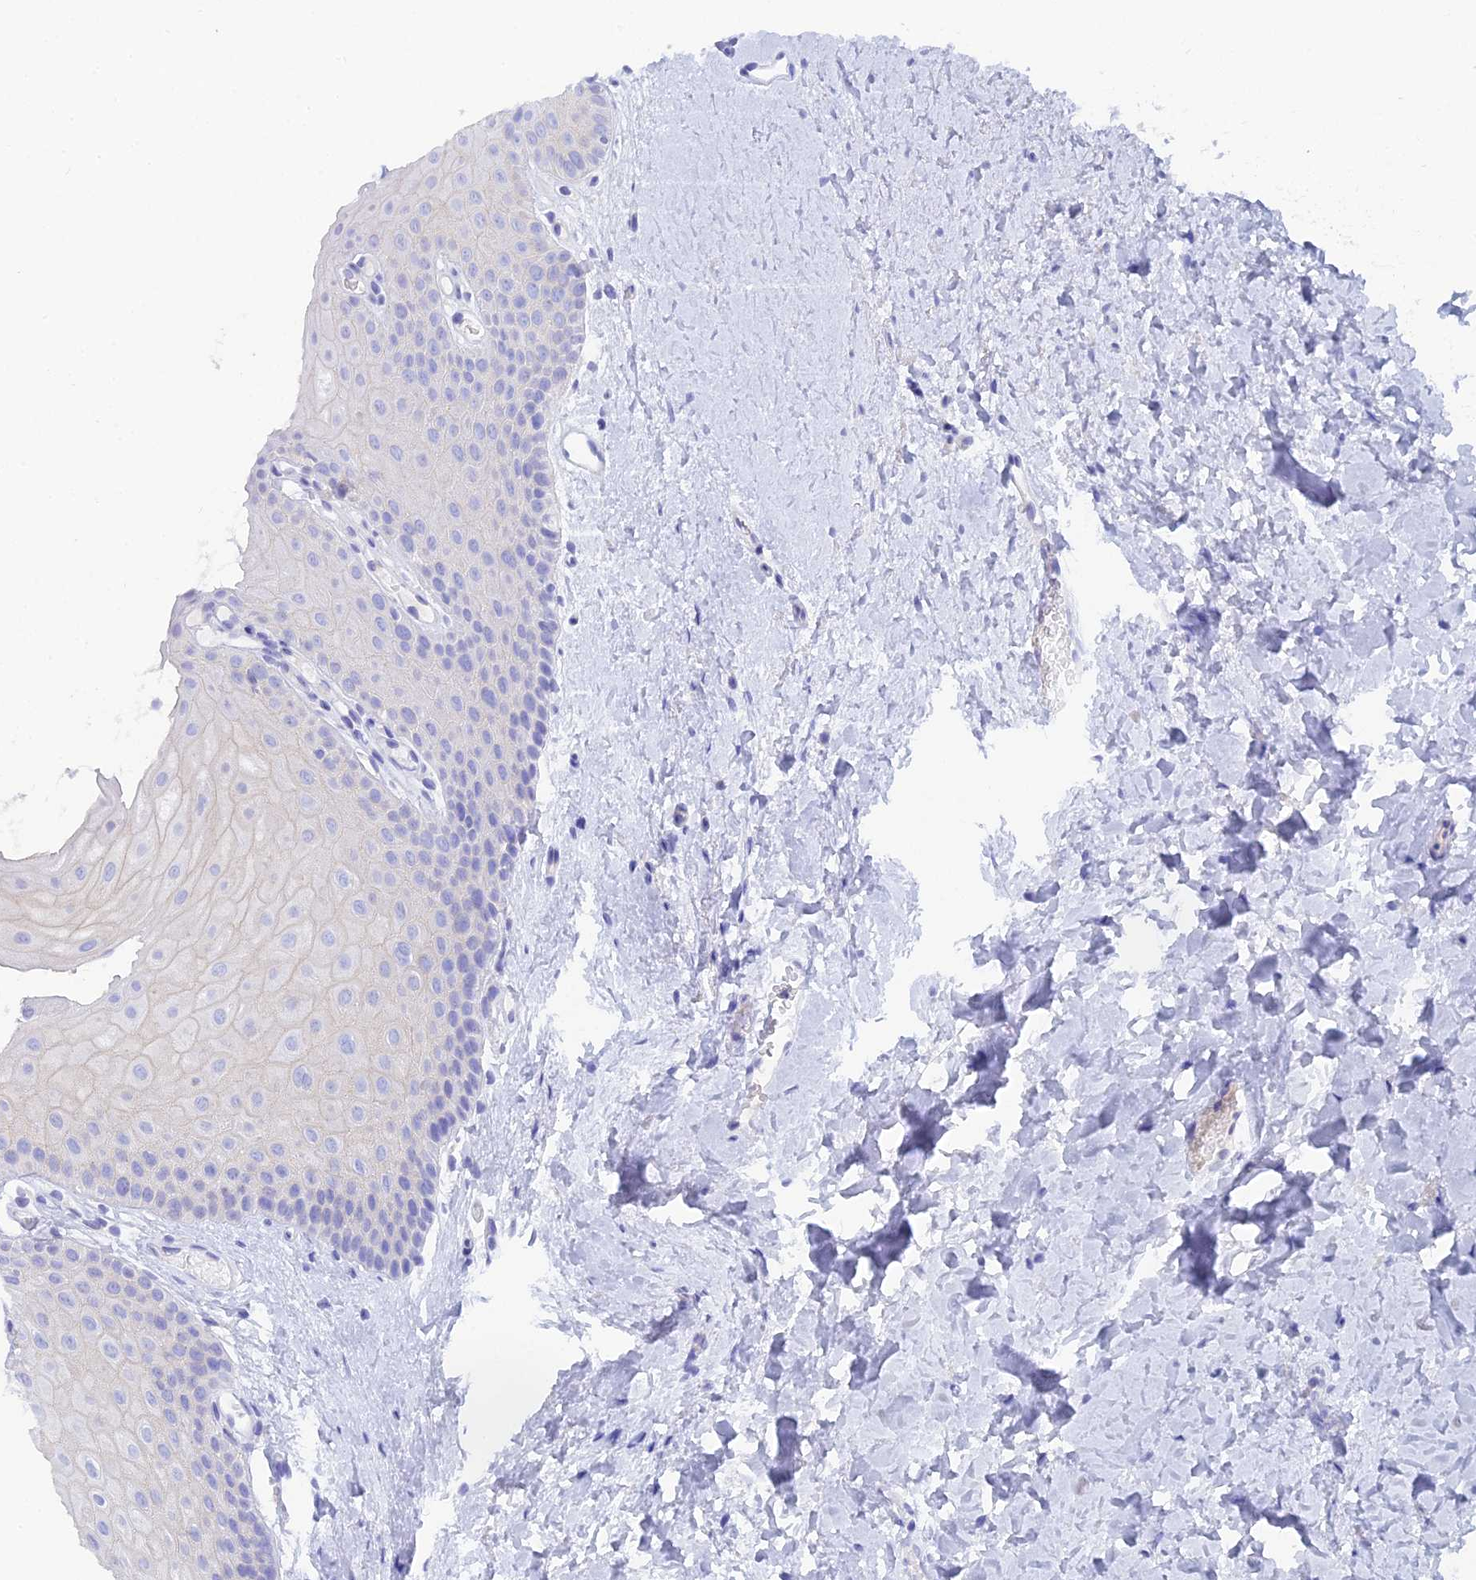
{"staining": {"intensity": "negative", "quantity": "none", "location": "none"}, "tissue": "oral mucosa", "cell_type": "Squamous epithelial cells", "image_type": "normal", "snomed": [{"axis": "morphology", "description": "Normal tissue, NOS"}, {"axis": "topography", "description": "Oral tissue"}], "caption": "Immunohistochemistry (IHC) image of unremarkable oral mucosa stained for a protein (brown), which exhibits no expression in squamous epithelial cells. Nuclei are stained in blue.", "gene": "REG1A", "patient": {"sex": "female", "age": 67}}